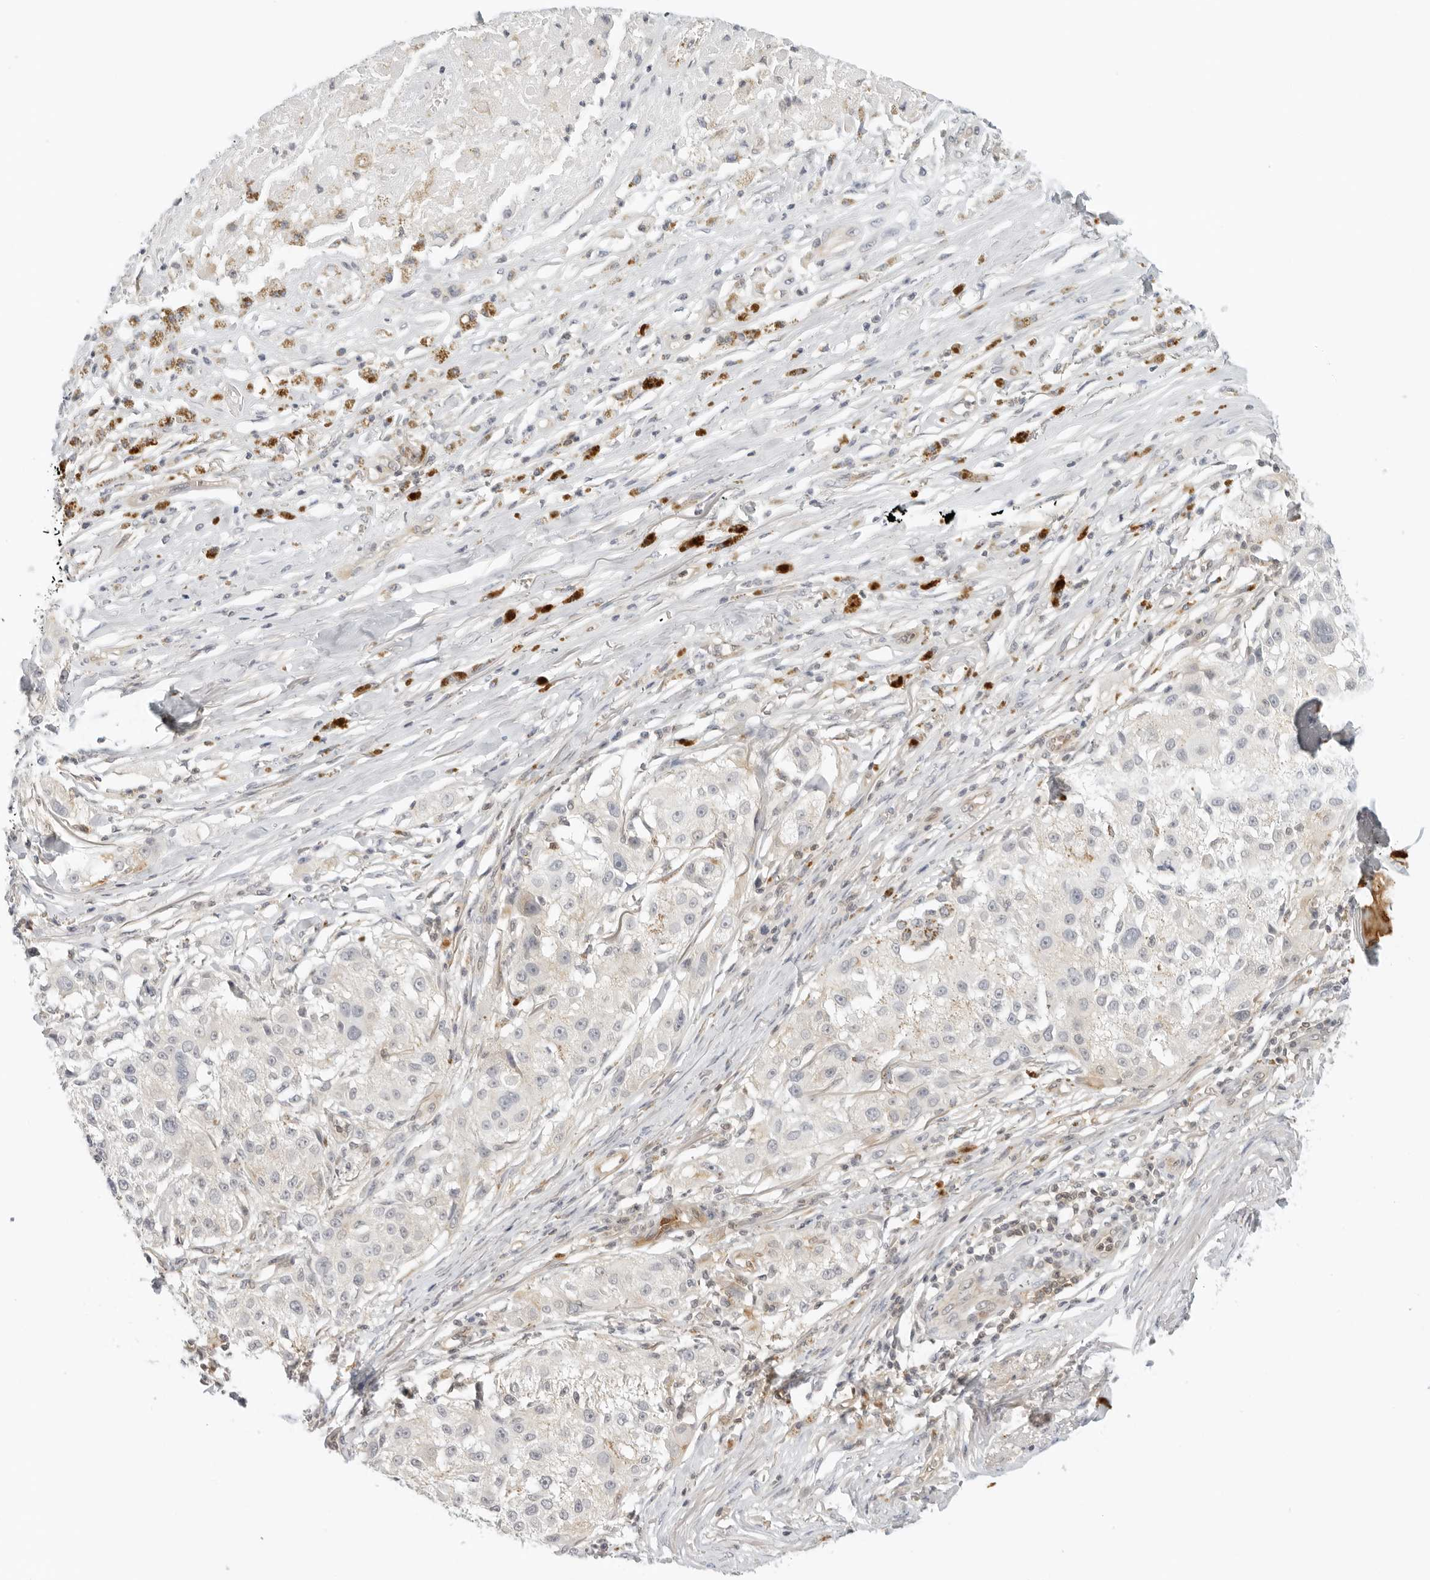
{"staining": {"intensity": "negative", "quantity": "none", "location": "none"}, "tissue": "melanoma", "cell_type": "Tumor cells", "image_type": "cancer", "snomed": [{"axis": "morphology", "description": "Necrosis, NOS"}, {"axis": "morphology", "description": "Malignant melanoma, NOS"}, {"axis": "topography", "description": "Skin"}], "caption": "Immunohistochemistry (IHC) histopathology image of human melanoma stained for a protein (brown), which displays no staining in tumor cells.", "gene": "OSCP1", "patient": {"sex": "female", "age": 87}}